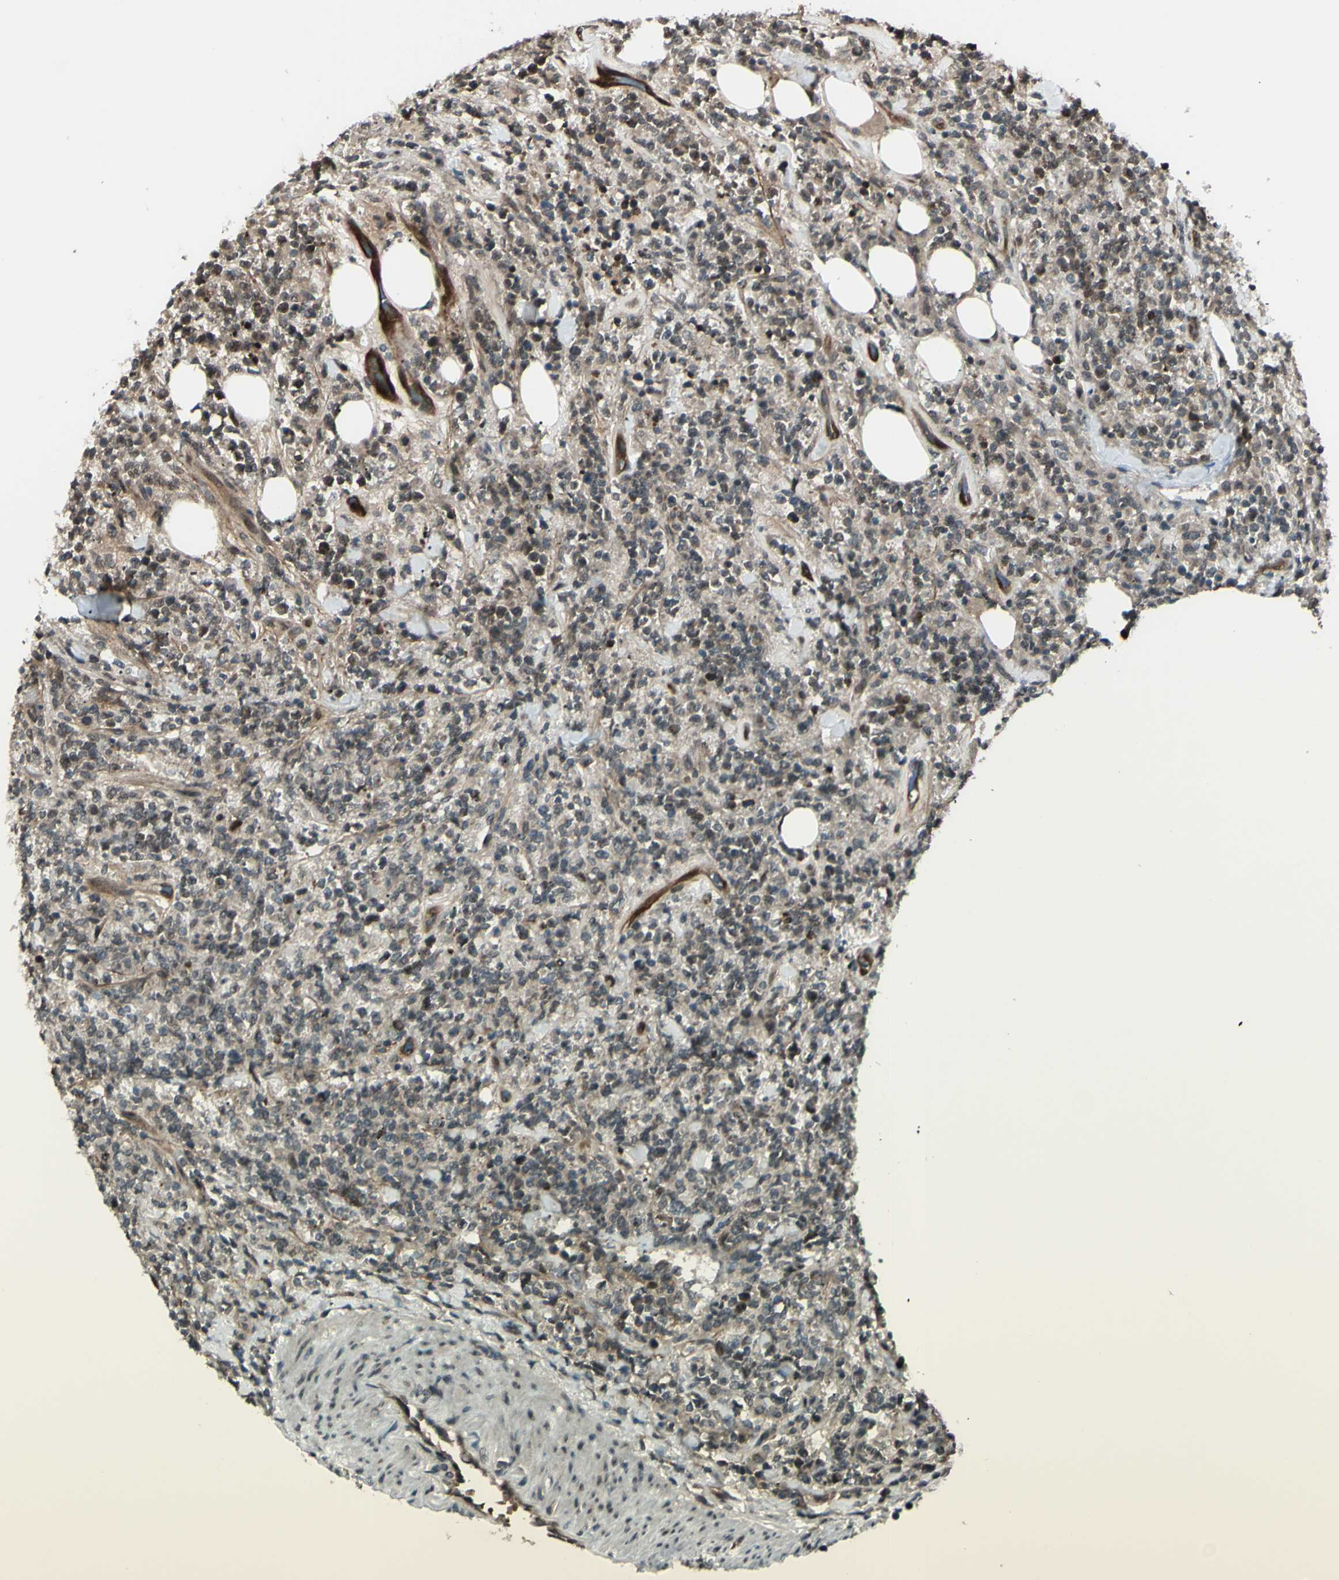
{"staining": {"intensity": "weak", "quantity": "<25%", "location": "cytoplasmic/membranous"}, "tissue": "lymphoma", "cell_type": "Tumor cells", "image_type": "cancer", "snomed": [{"axis": "morphology", "description": "Malignant lymphoma, non-Hodgkin's type, High grade"}, {"axis": "topography", "description": "Soft tissue"}], "caption": "The immunohistochemistry (IHC) image has no significant staining in tumor cells of lymphoma tissue. Nuclei are stained in blue.", "gene": "MLF2", "patient": {"sex": "male", "age": 18}}